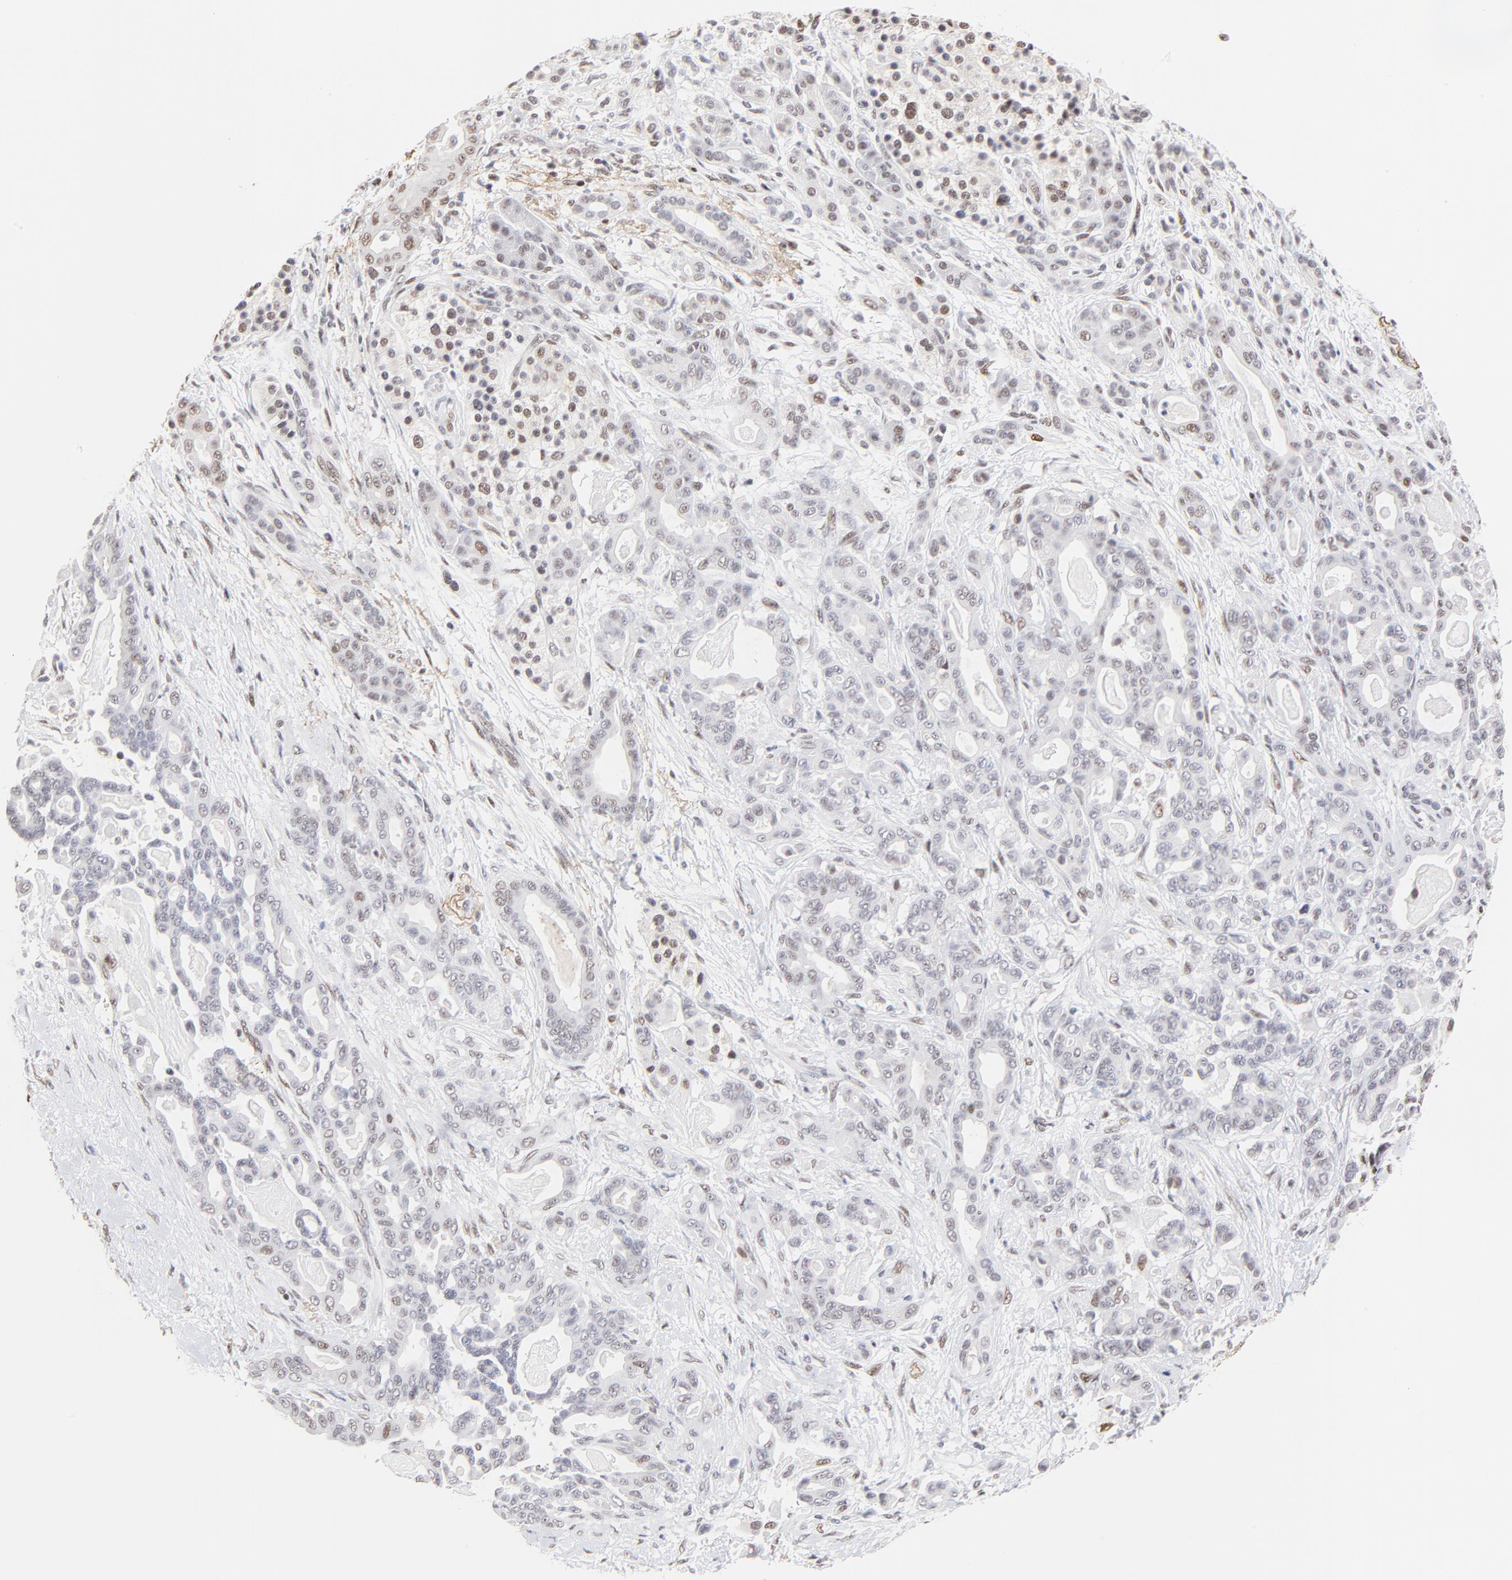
{"staining": {"intensity": "weak", "quantity": "<25%", "location": "nuclear"}, "tissue": "pancreatic cancer", "cell_type": "Tumor cells", "image_type": "cancer", "snomed": [{"axis": "morphology", "description": "Adenocarcinoma, NOS"}, {"axis": "topography", "description": "Pancreas"}], "caption": "The IHC histopathology image has no significant staining in tumor cells of adenocarcinoma (pancreatic) tissue. Nuclei are stained in blue.", "gene": "OGFOD1", "patient": {"sex": "male", "age": 63}}